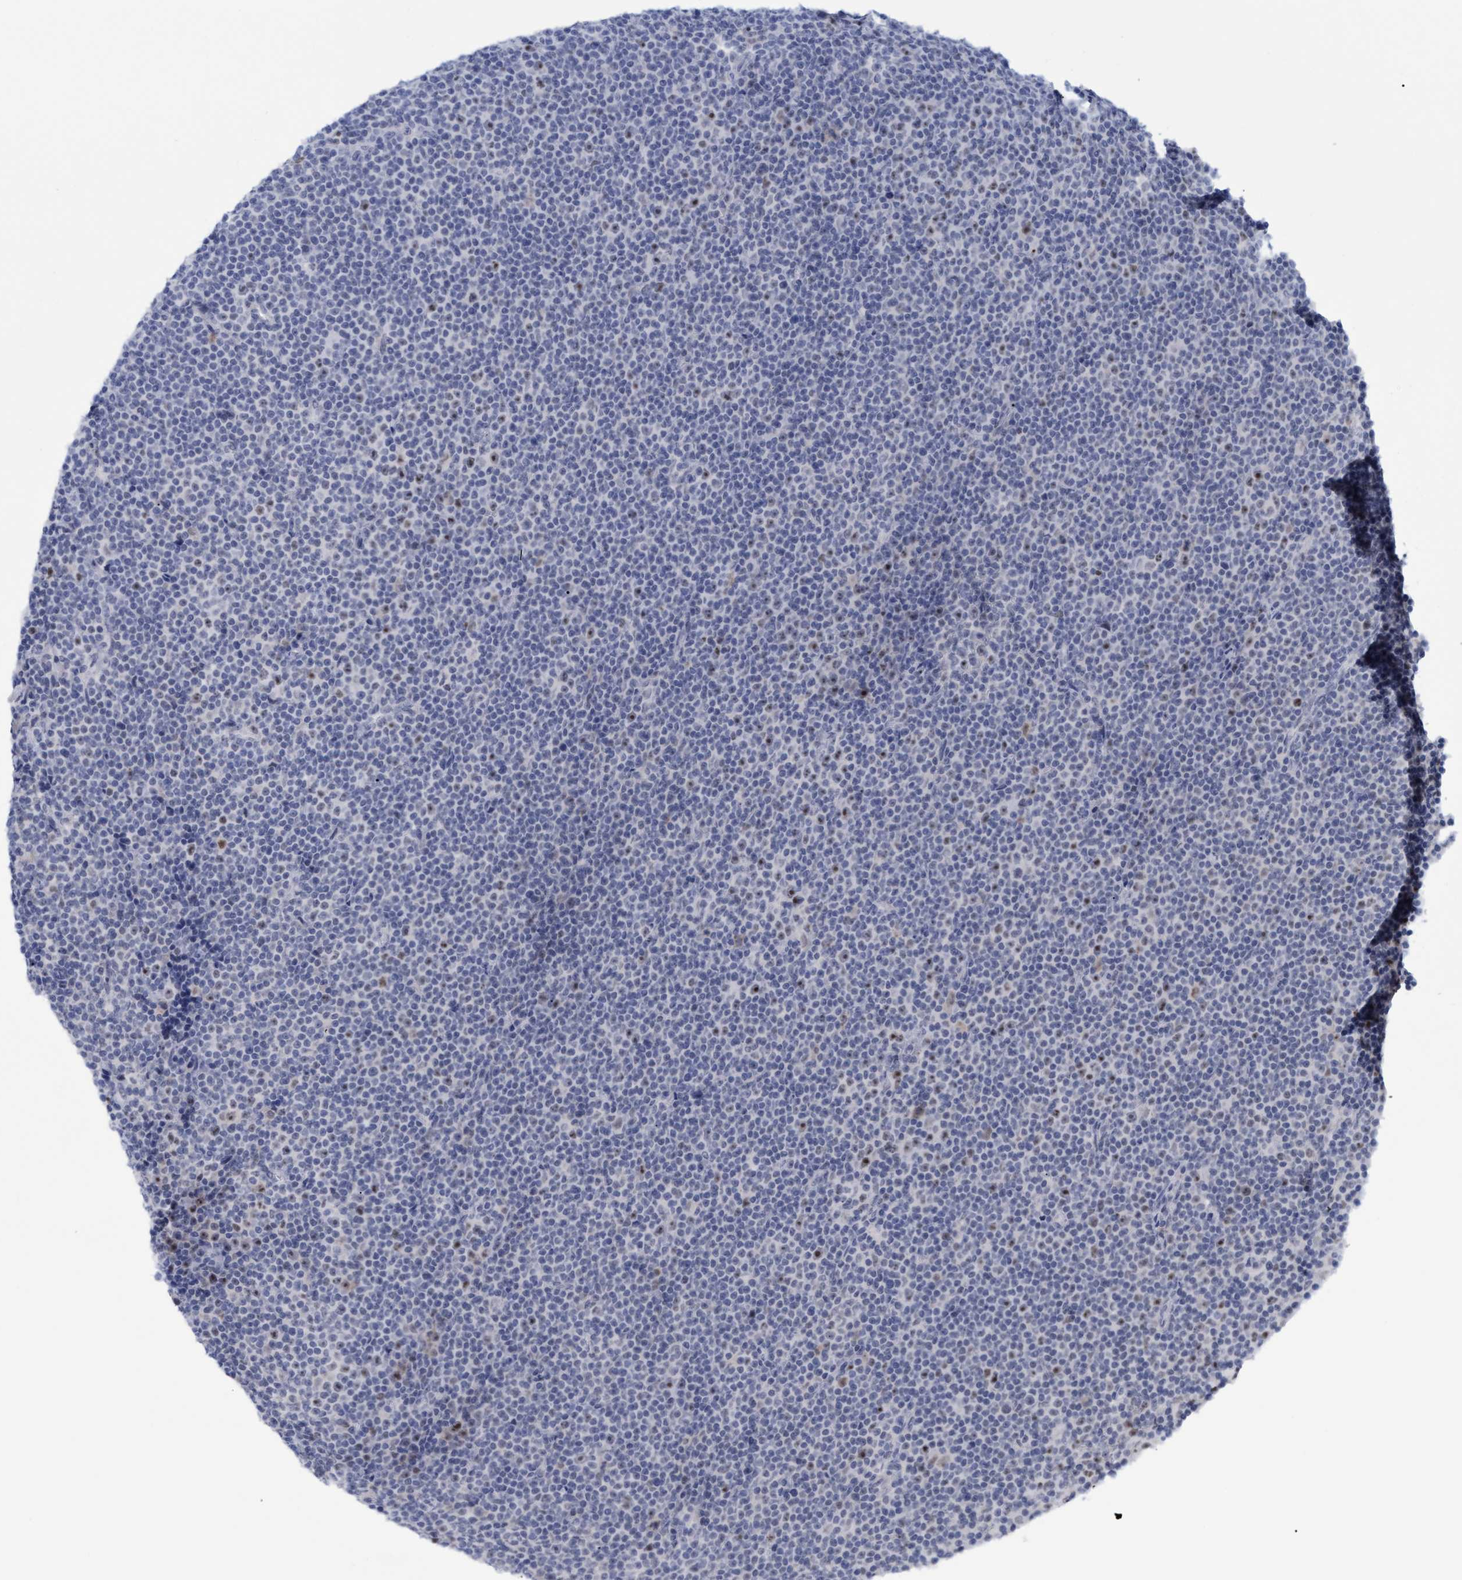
{"staining": {"intensity": "moderate", "quantity": "<25%", "location": "nuclear"}, "tissue": "lymphoma", "cell_type": "Tumor cells", "image_type": "cancer", "snomed": [{"axis": "morphology", "description": "Malignant lymphoma, non-Hodgkin's type, Low grade"}, {"axis": "topography", "description": "Lymph node"}], "caption": "About <25% of tumor cells in malignant lymphoma, non-Hodgkin's type (low-grade) demonstrate moderate nuclear protein staining as visualized by brown immunohistochemical staining.", "gene": "PINX1", "patient": {"sex": "female", "age": 67}}